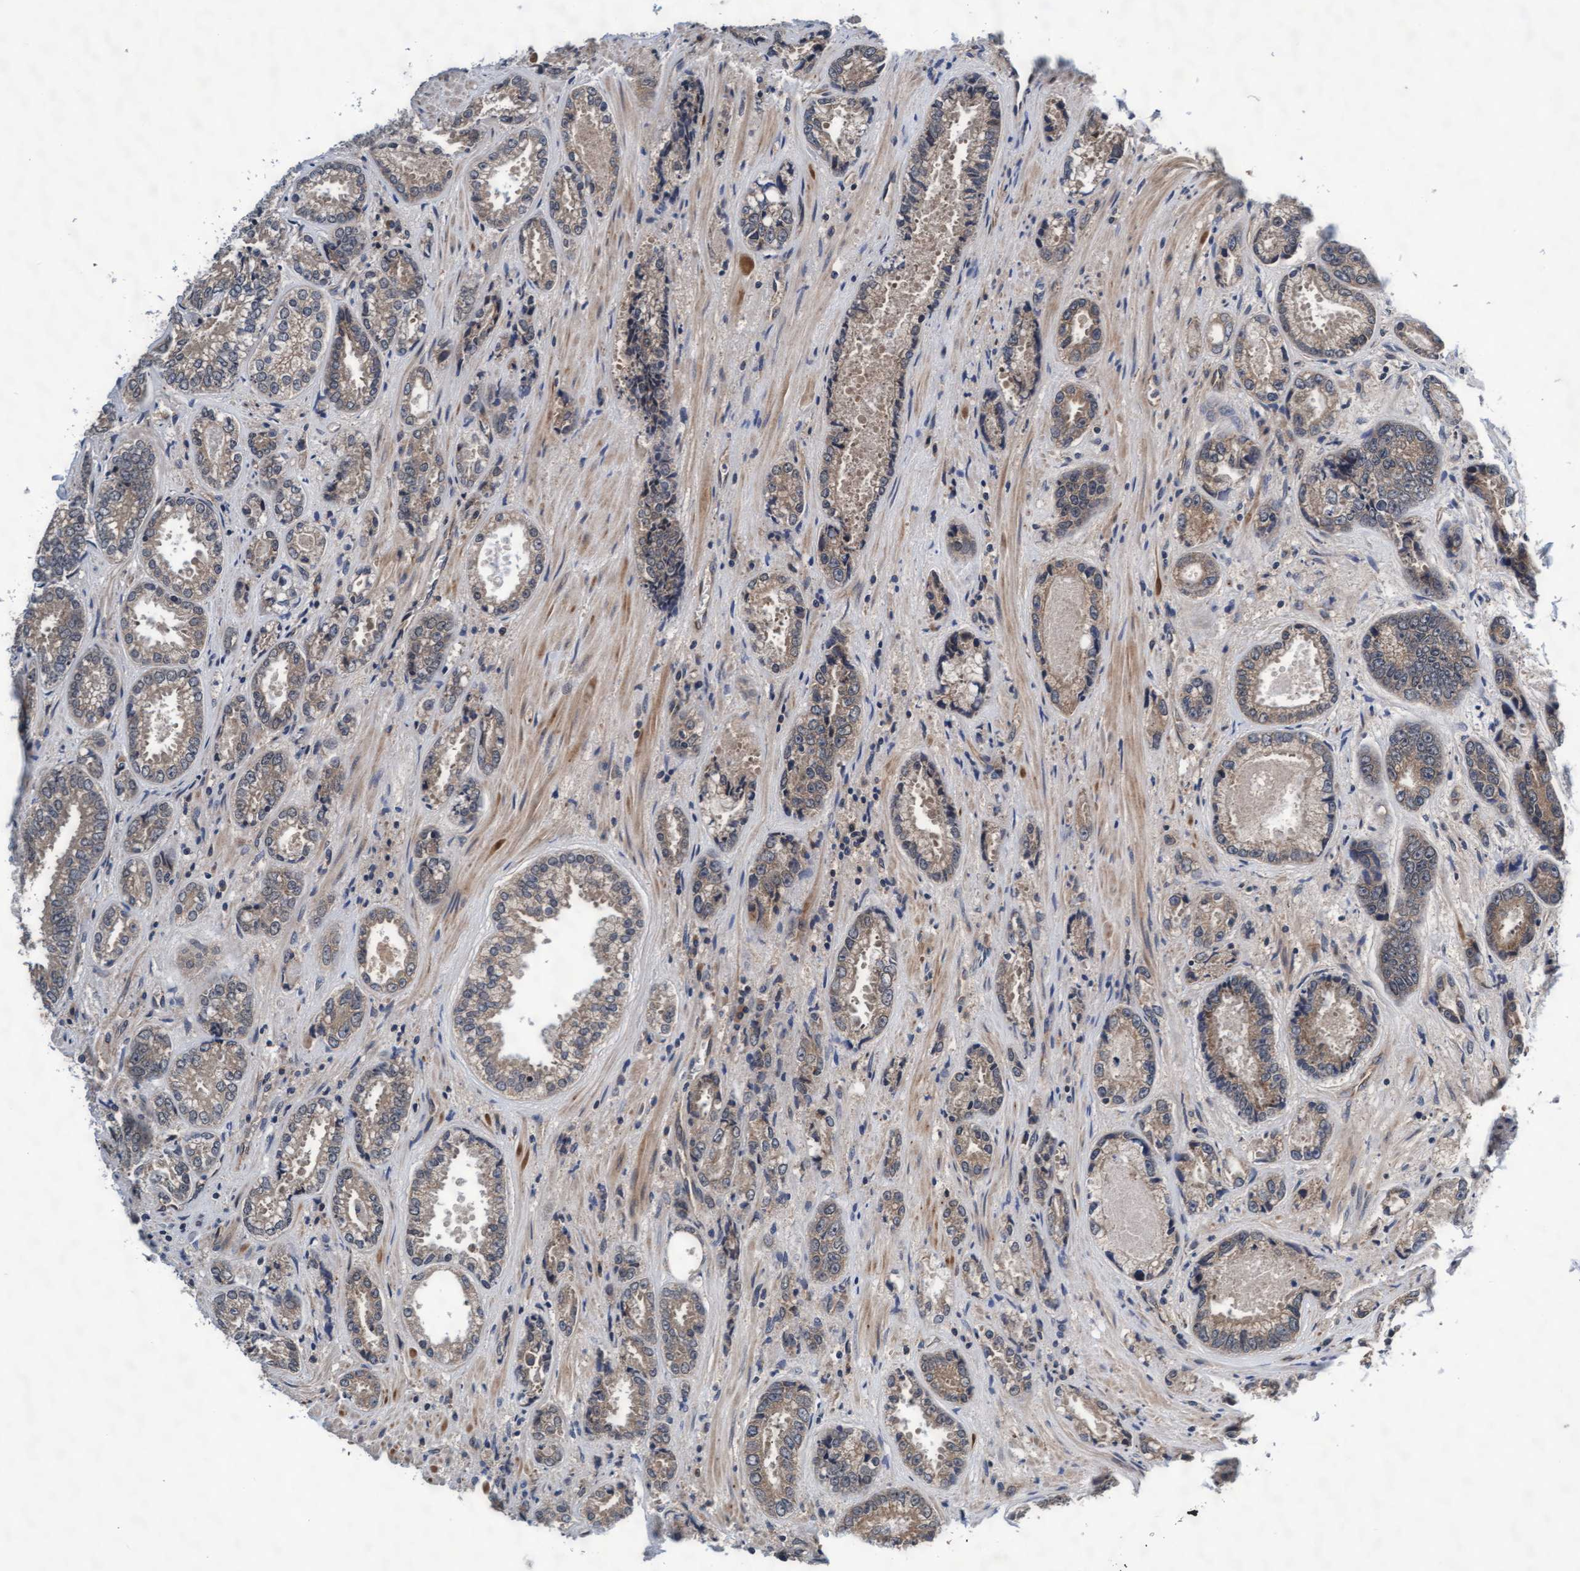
{"staining": {"intensity": "weak", "quantity": ">75%", "location": "cytoplasmic/membranous"}, "tissue": "prostate cancer", "cell_type": "Tumor cells", "image_type": "cancer", "snomed": [{"axis": "morphology", "description": "Adenocarcinoma, High grade"}, {"axis": "topography", "description": "Prostate"}], "caption": "DAB immunohistochemical staining of human prostate high-grade adenocarcinoma reveals weak cytoplasmic/membranous protein expression in approximately >75% of tumor cells.", "gene": "EFCAB13", "patient": {"sex": "male", "age": 61}}